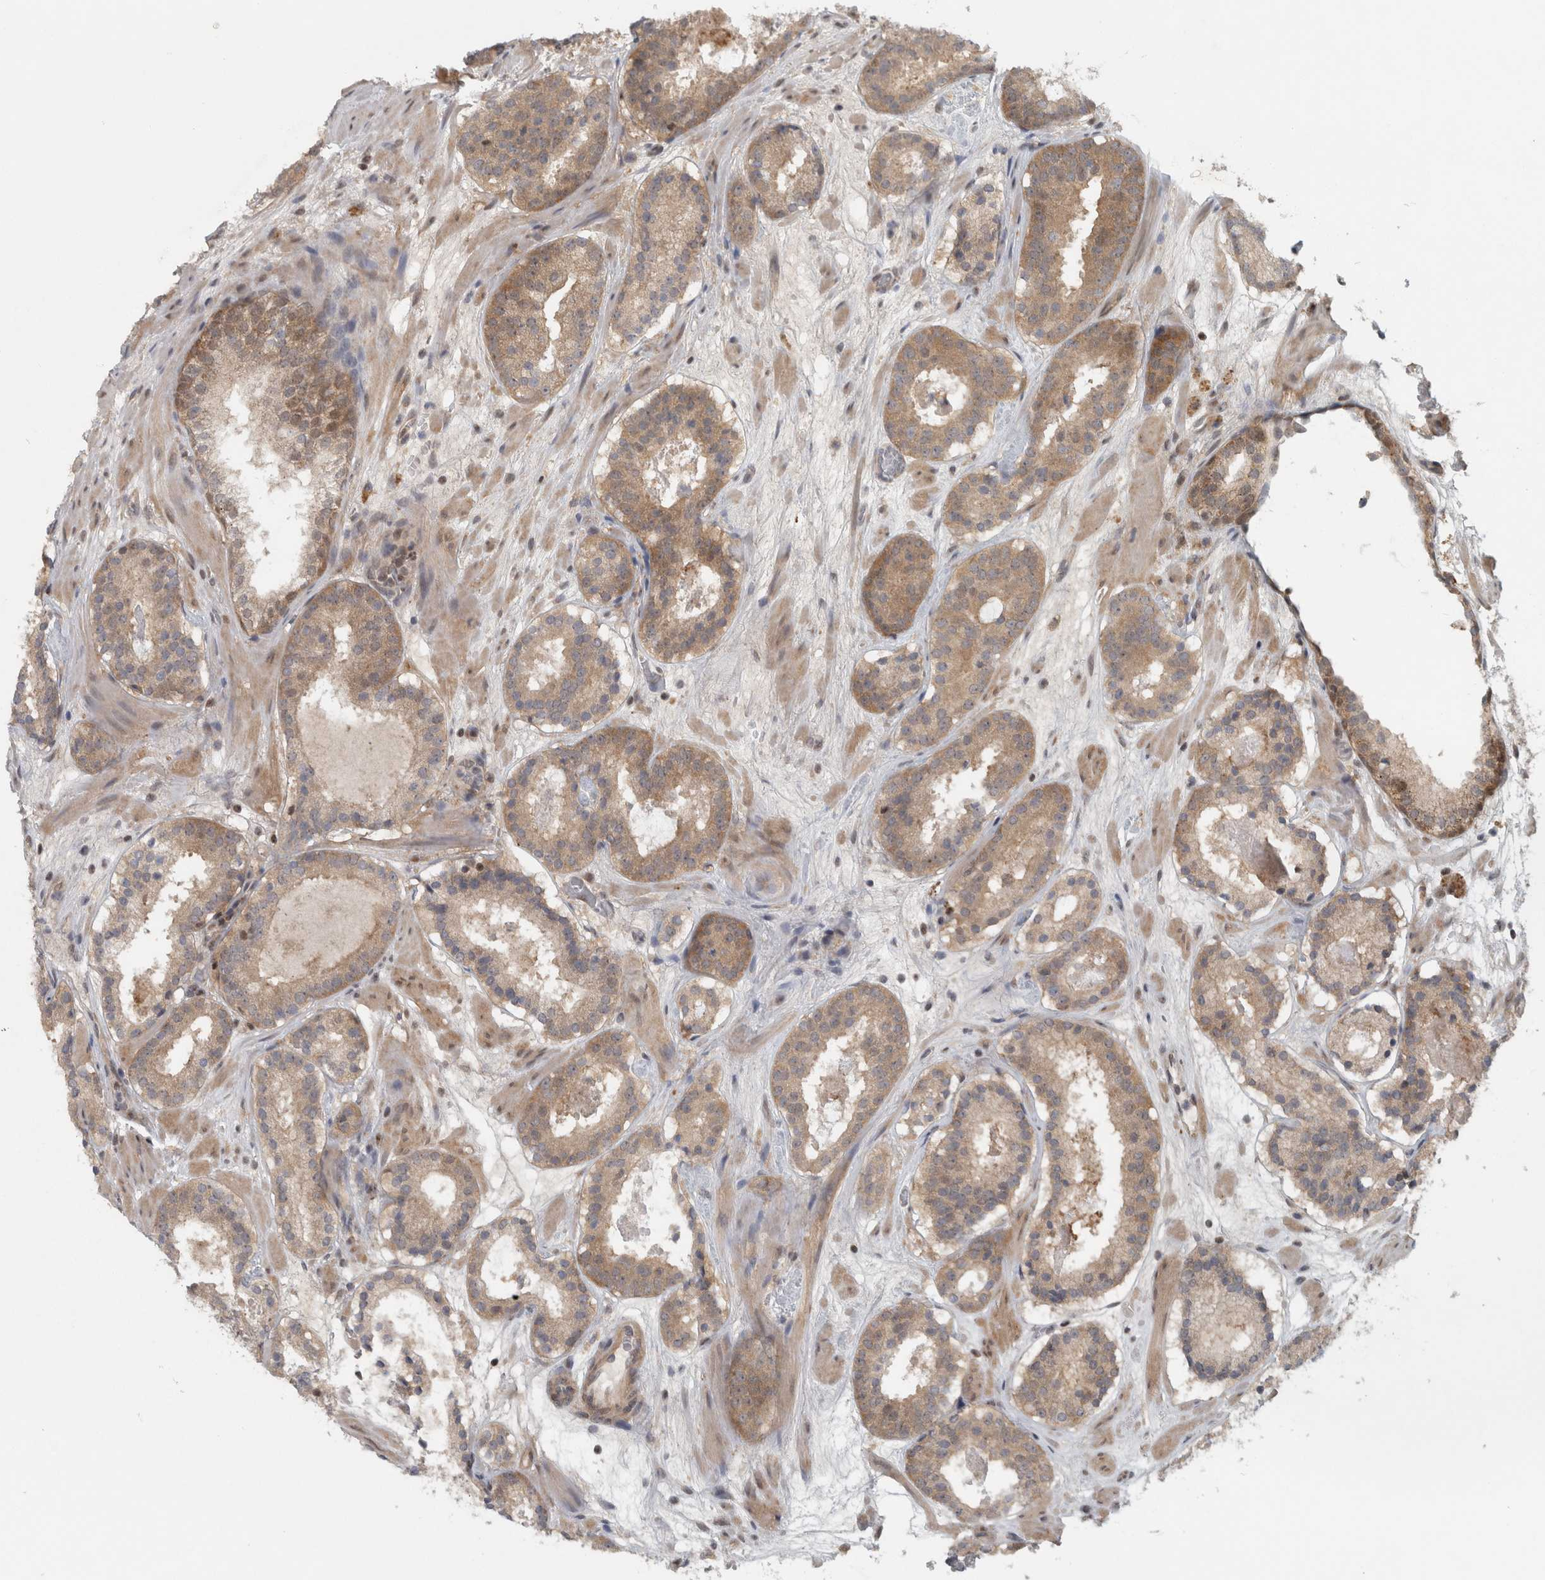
{"staining": {"intensity": "weak", "quantity": ">75%", "location": "cytoplasmic/membranous"}, "tissue": "prostate cancer", "cell_type": "Tumor cells", "image_type": "cancer", "snomed": [{"axis": "morphology", "description": "Adenocarcinoma, Low grade"}, {"axis": "topography", "description": "Prostate"}], "caption": "Low-grade adenocarcinoma (prostate) stained with immunohistochemistry (IHC) shows weak cytoplasmic/membranous staining in about >75% of tumor cells.", "gene": "KDM8", "patient": {"sex": "male", "age": 69}}